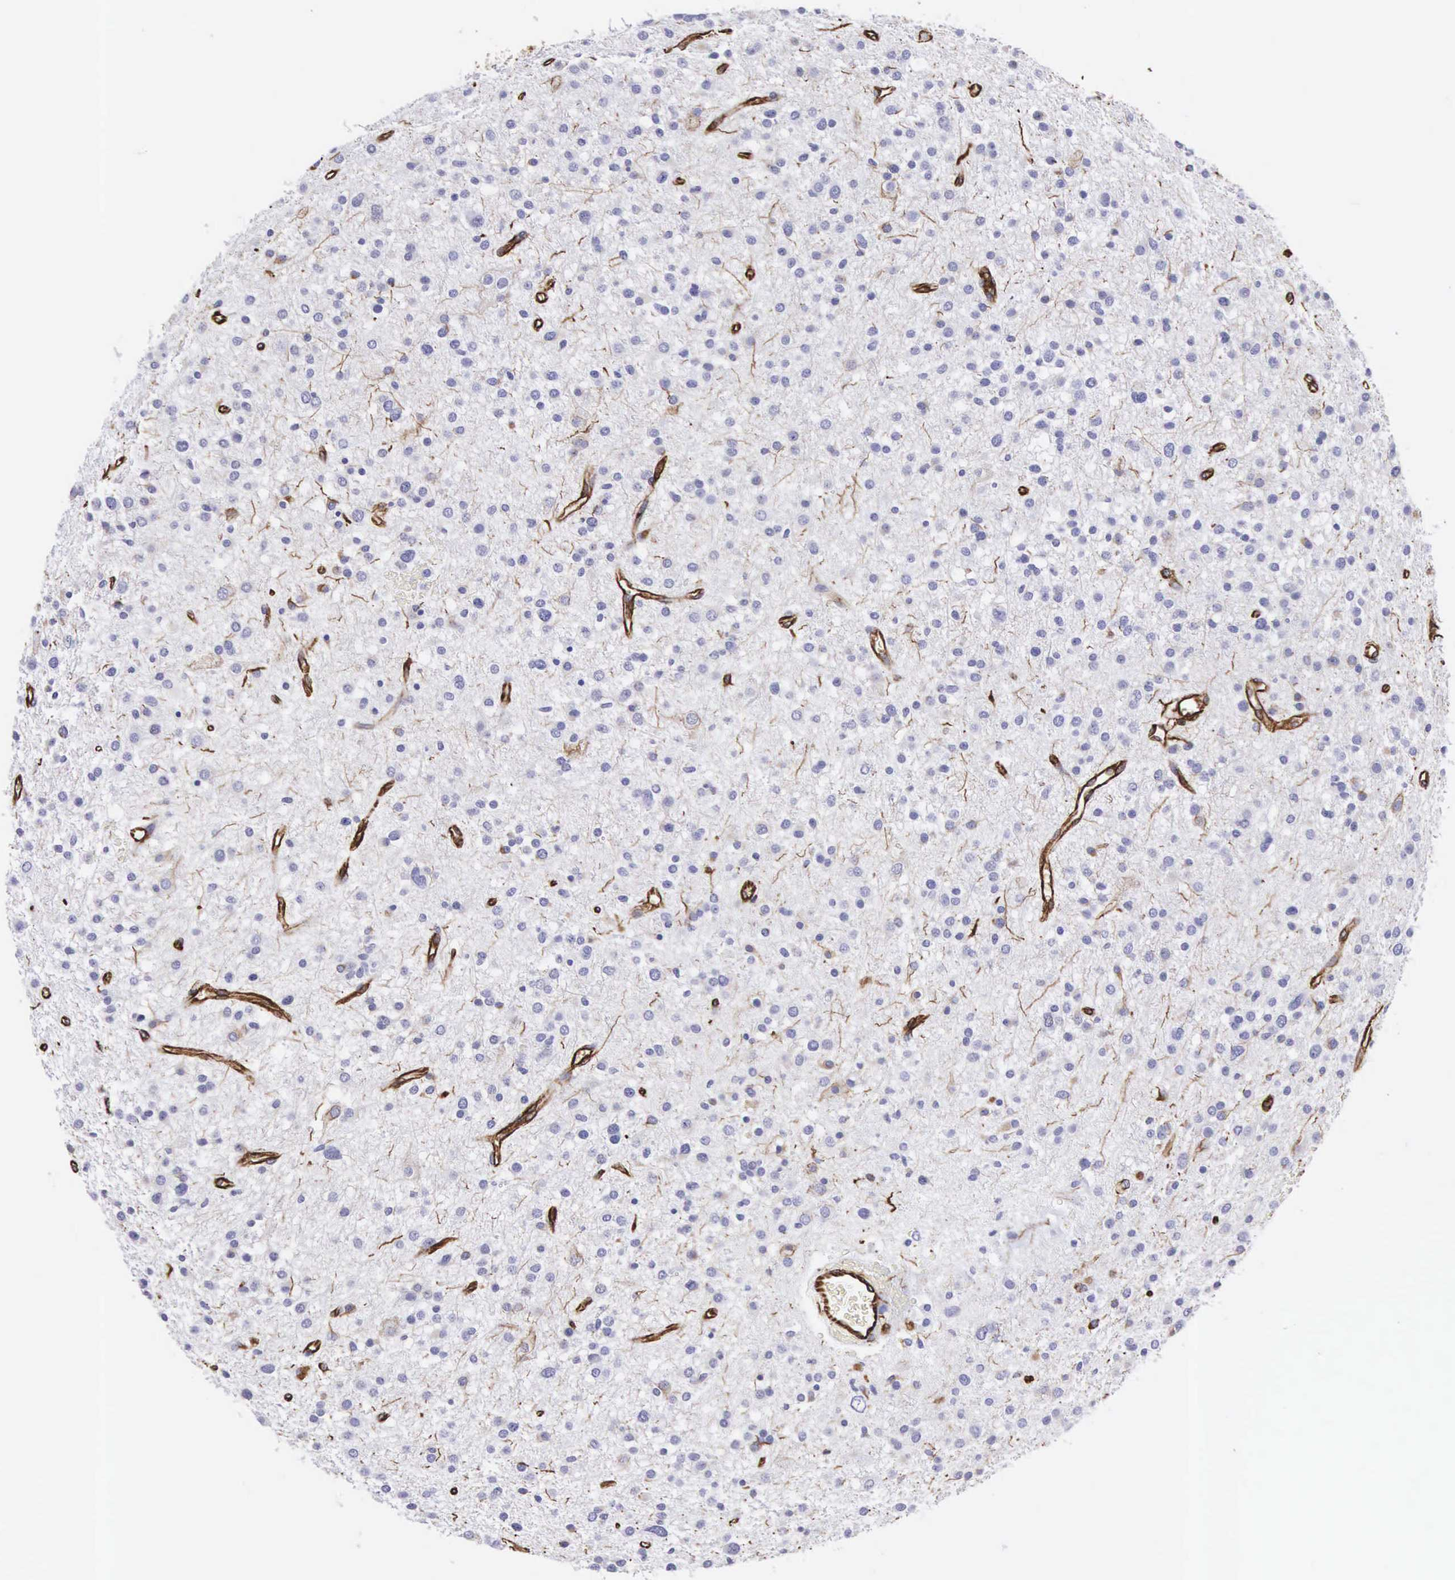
{"staining": {"intensity": "negative", "quantity": "none", "location": "none"}, "tissue": "glioma", "cell_type": "Tumor cells", "image_type": "cancer", "snomed": [{"axis": "morphology", "description": "Glioma, malignant, Low grade"}, {"axis": "topography", "description": "Brain"}], "caption": "Image shows no significant protein expression in tumor cells of low-grade glioma (malignant).", "gene": "VIM", "patient": {"sex": "female", "age": 36}}